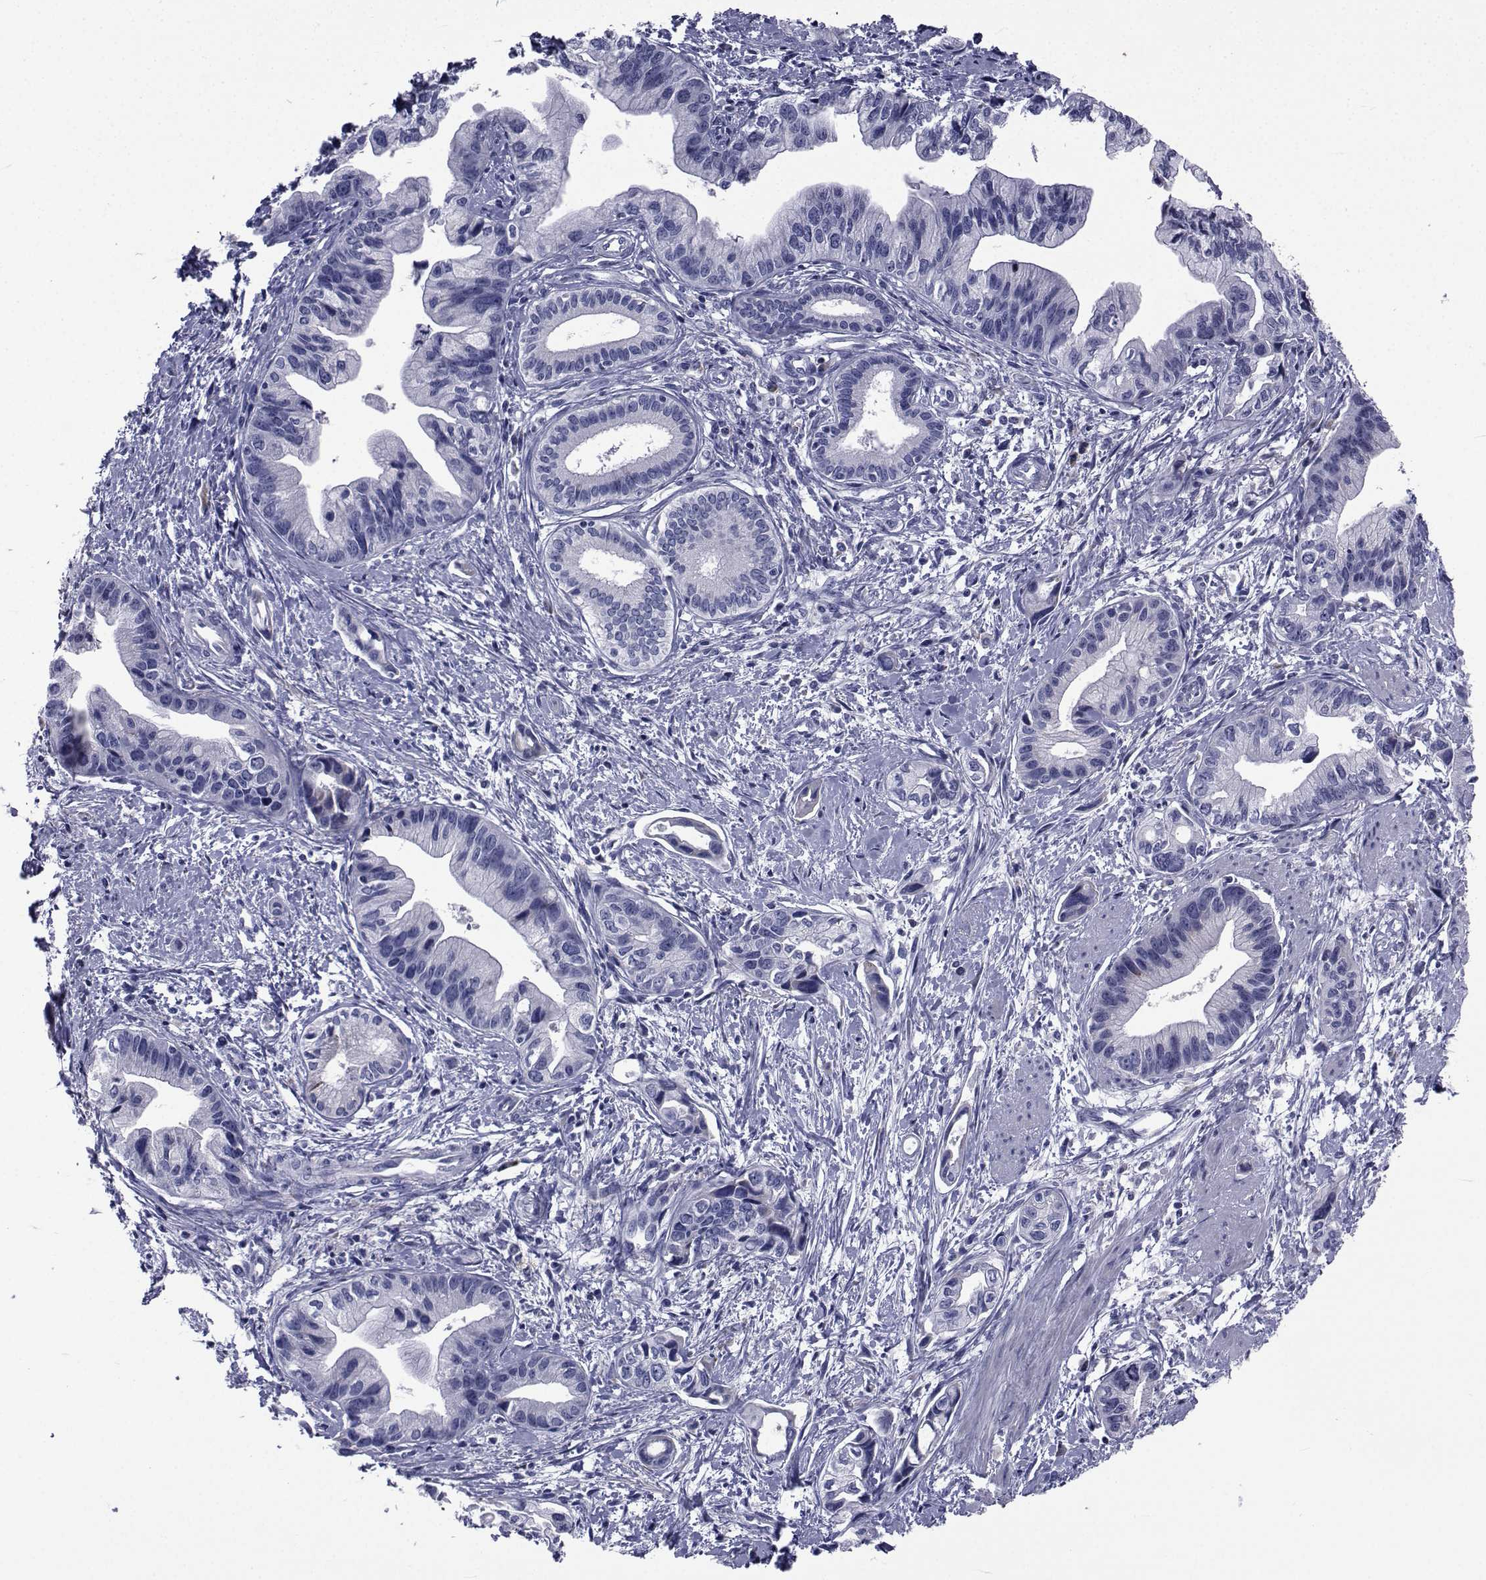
{"staining": {"intensity": "negative", "quantity": "none", "location": "none"}, "tissue": "pancreatic cancer", "cell_type": "Tumor cells", "image_type": "cancer", "snomed": [{"axis": "morphology", "description": "Adenocarcinoma, NOS"}, {"axis": "topography", "description": "Pancreas"}], "caption": "This is an immunohistochemistry (IHC) micrograph of human pancreatic cancer. There is no staining in tumor cells.", "gene": "ROPN1", "patient": {"sex": "female", "age": 61}}